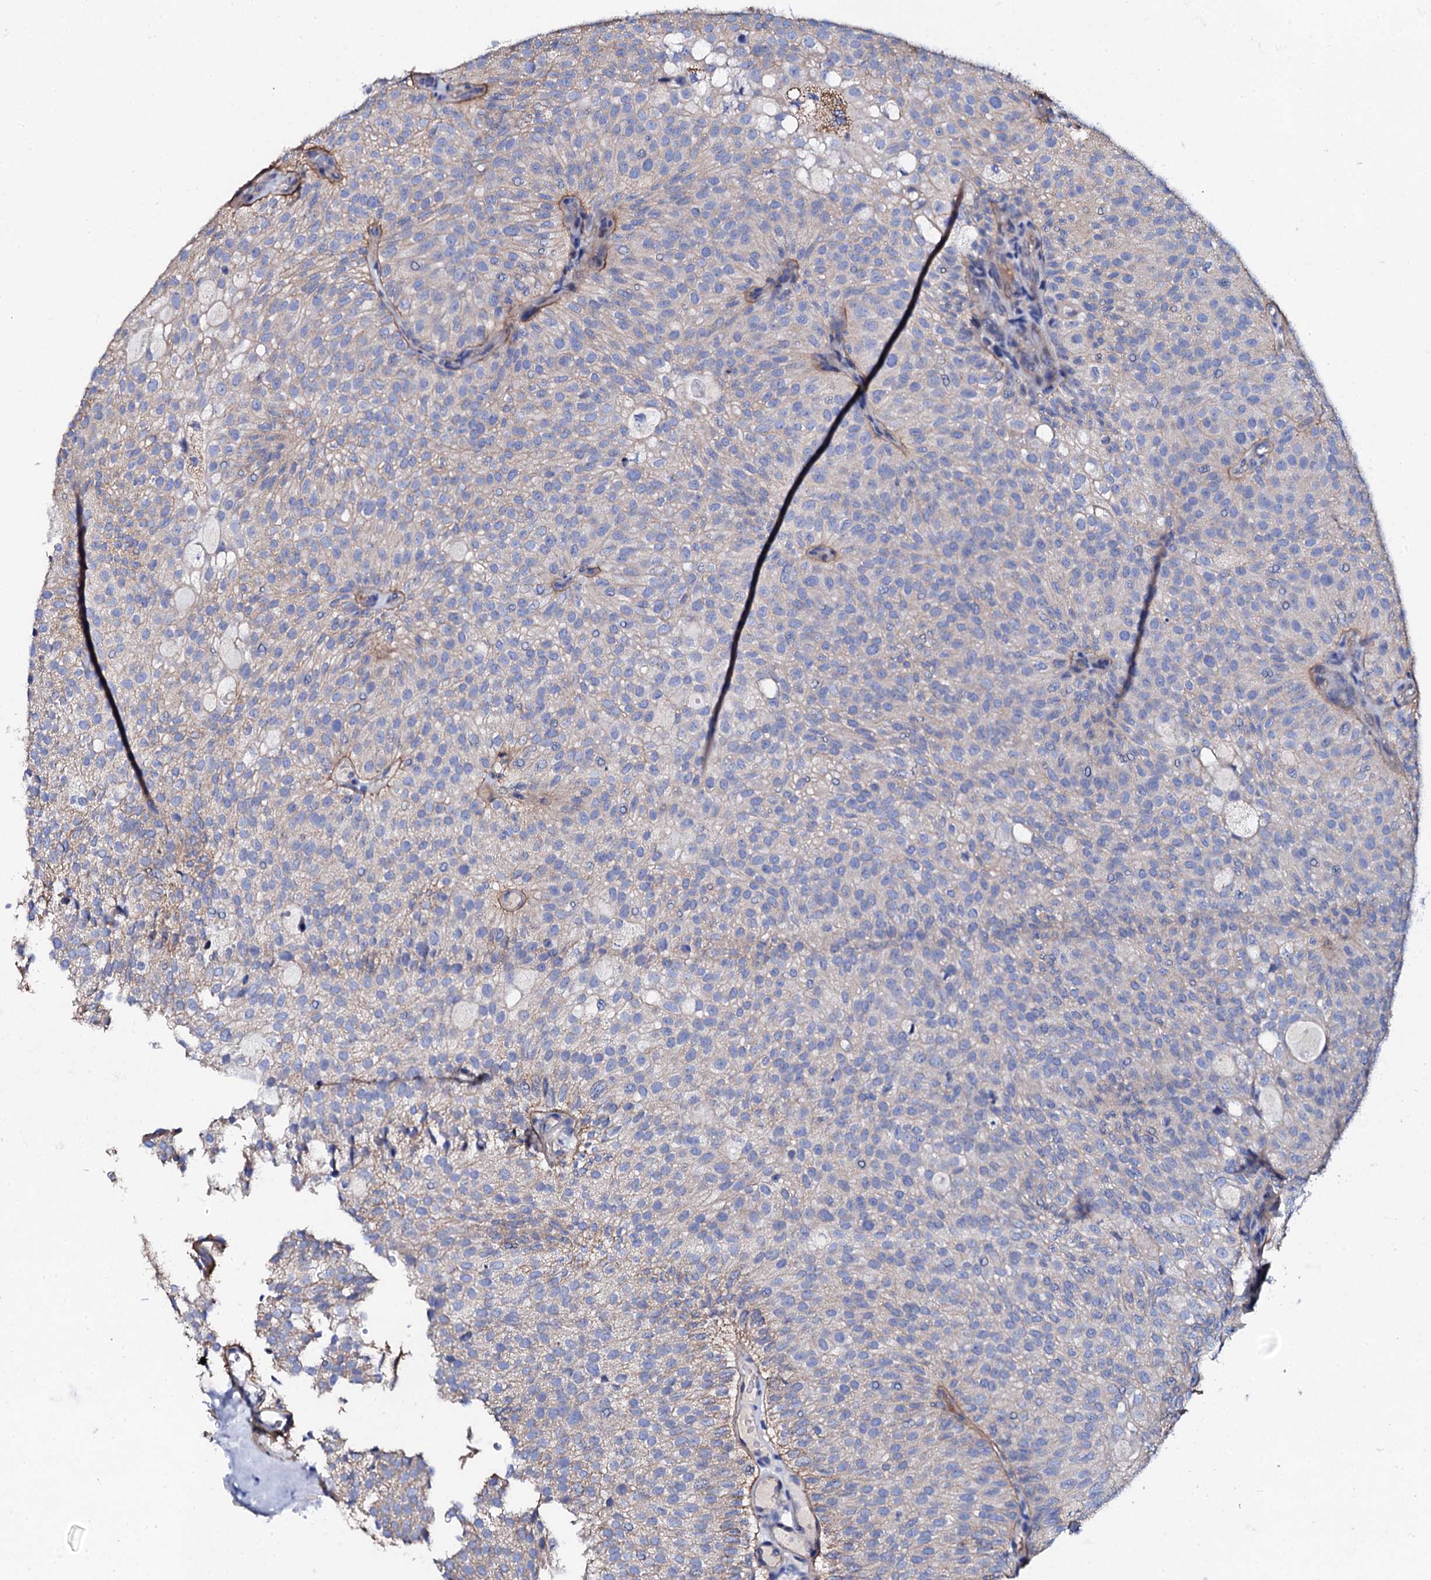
{"staining": {"intensity": "negative", "quantity": "none", "location": "none"}, "tissue": "urothelial cancer", "cell_type": "Tumor cells", "image_type": "cancer", "snomed": [{"axis": "morphology", "description": "Urothelial carcinoma, Low grade"}, {"axis": "topography", "description": "Urinary bladder"}], "caption": "This is an immunohistochemistry (IHC) micrograph of low-grade urothelial carcinoma. There is no staining in tumor cells.", "gene": "KLHL32", "patient": {"sex": "male", "age": 78}}